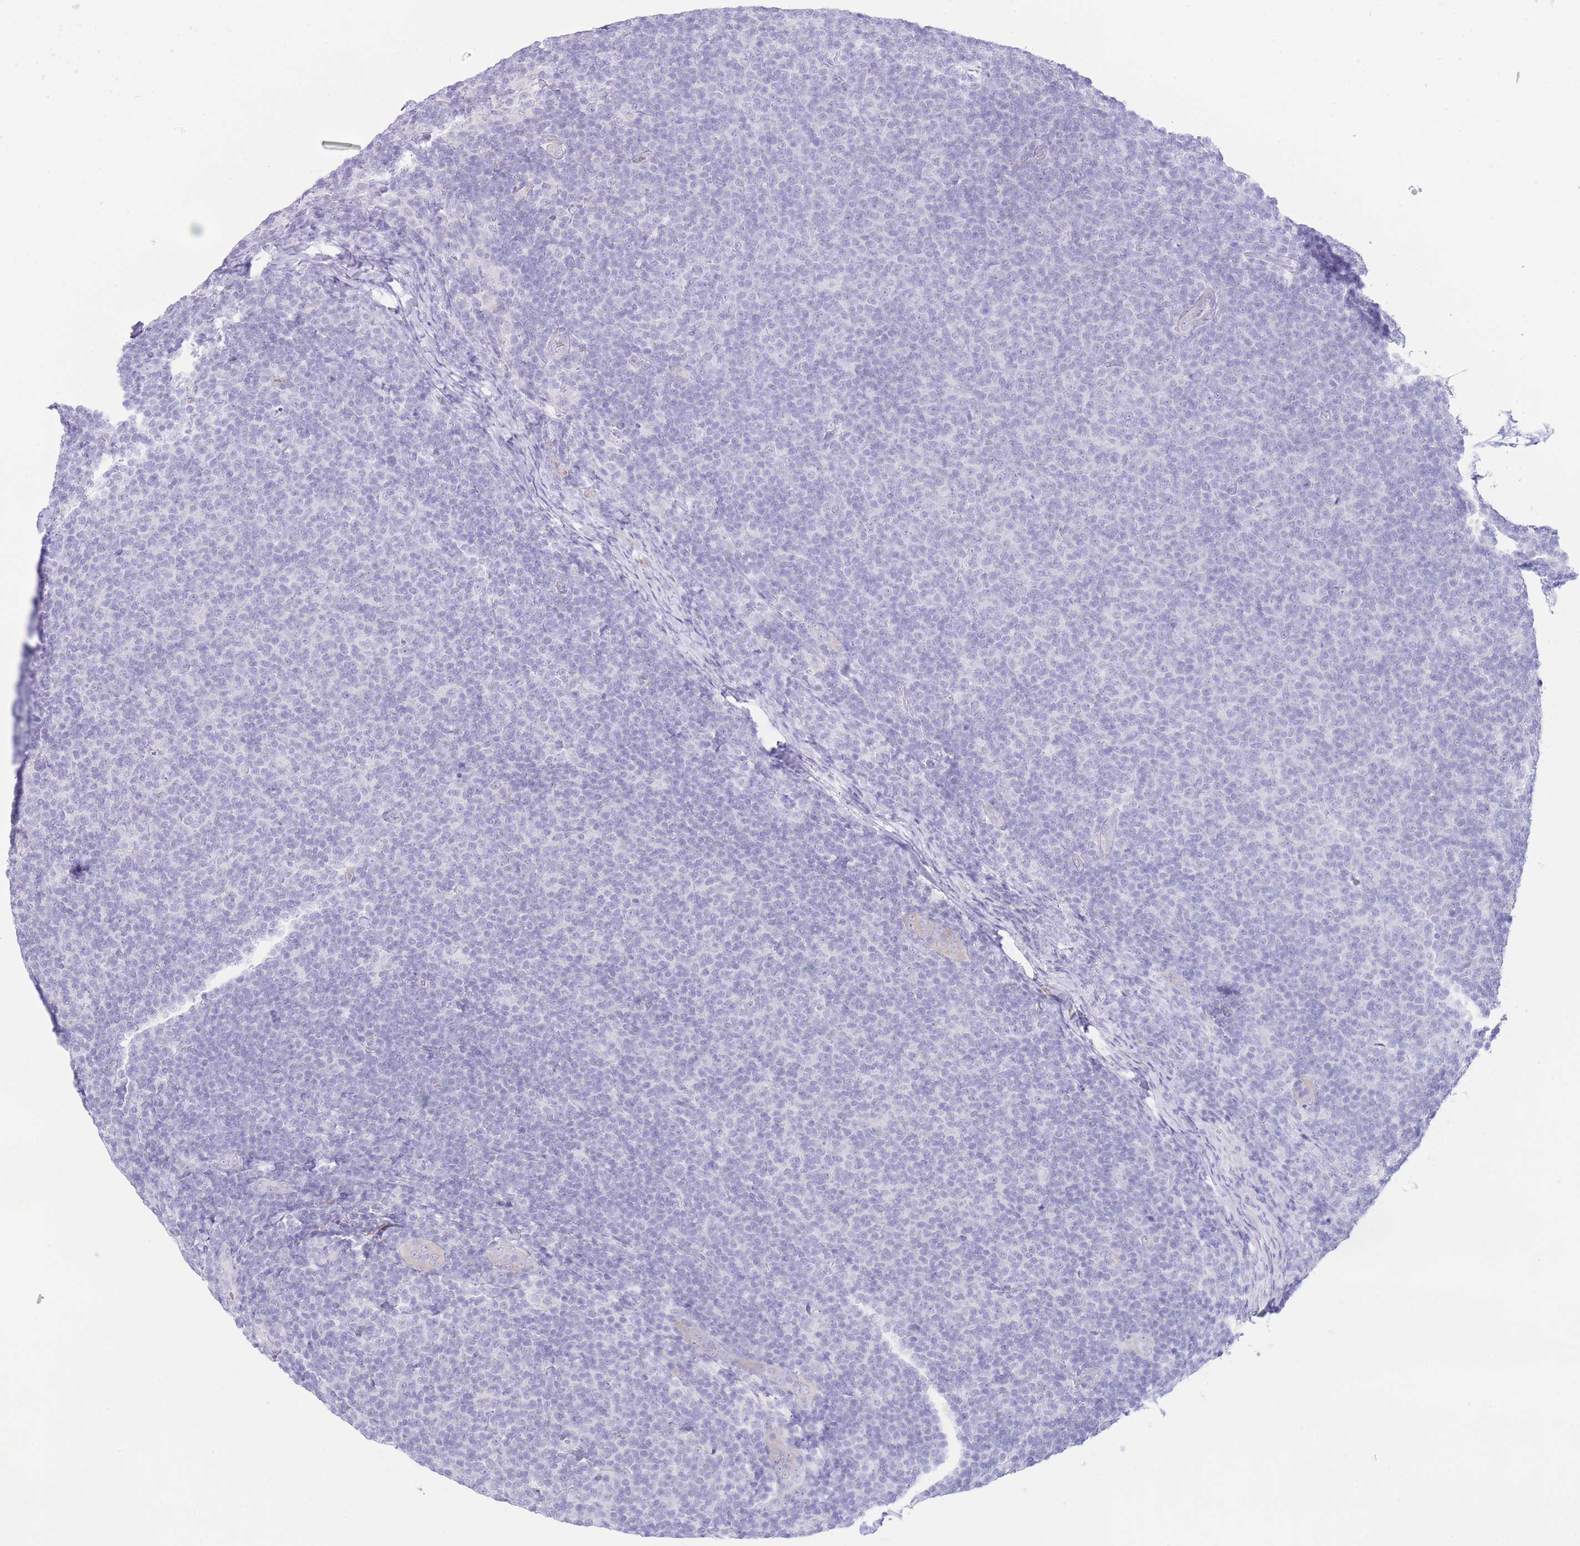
{"staining": {"intensity": "negative", "quantity": "none", "location": "none"}, "tissue": "lymphoma", "cell_type": "Tumor cells", "image_type": "cancer", "snomed": [{"axis": "morphology", "description": "Malignant lymphoma, non-Hodgkin's type, Low grade"}, {"axis": "topography", "description": "Lymph node"}], "caption": "Histopathology image shows no protein expression in tumor cells of low-grade malignant lymphoma, non-Hodgkin's type tissue. Nuclei are stained in blue.", "gene": "VWA8", "patient": {"sex": "male", "age": 66}}